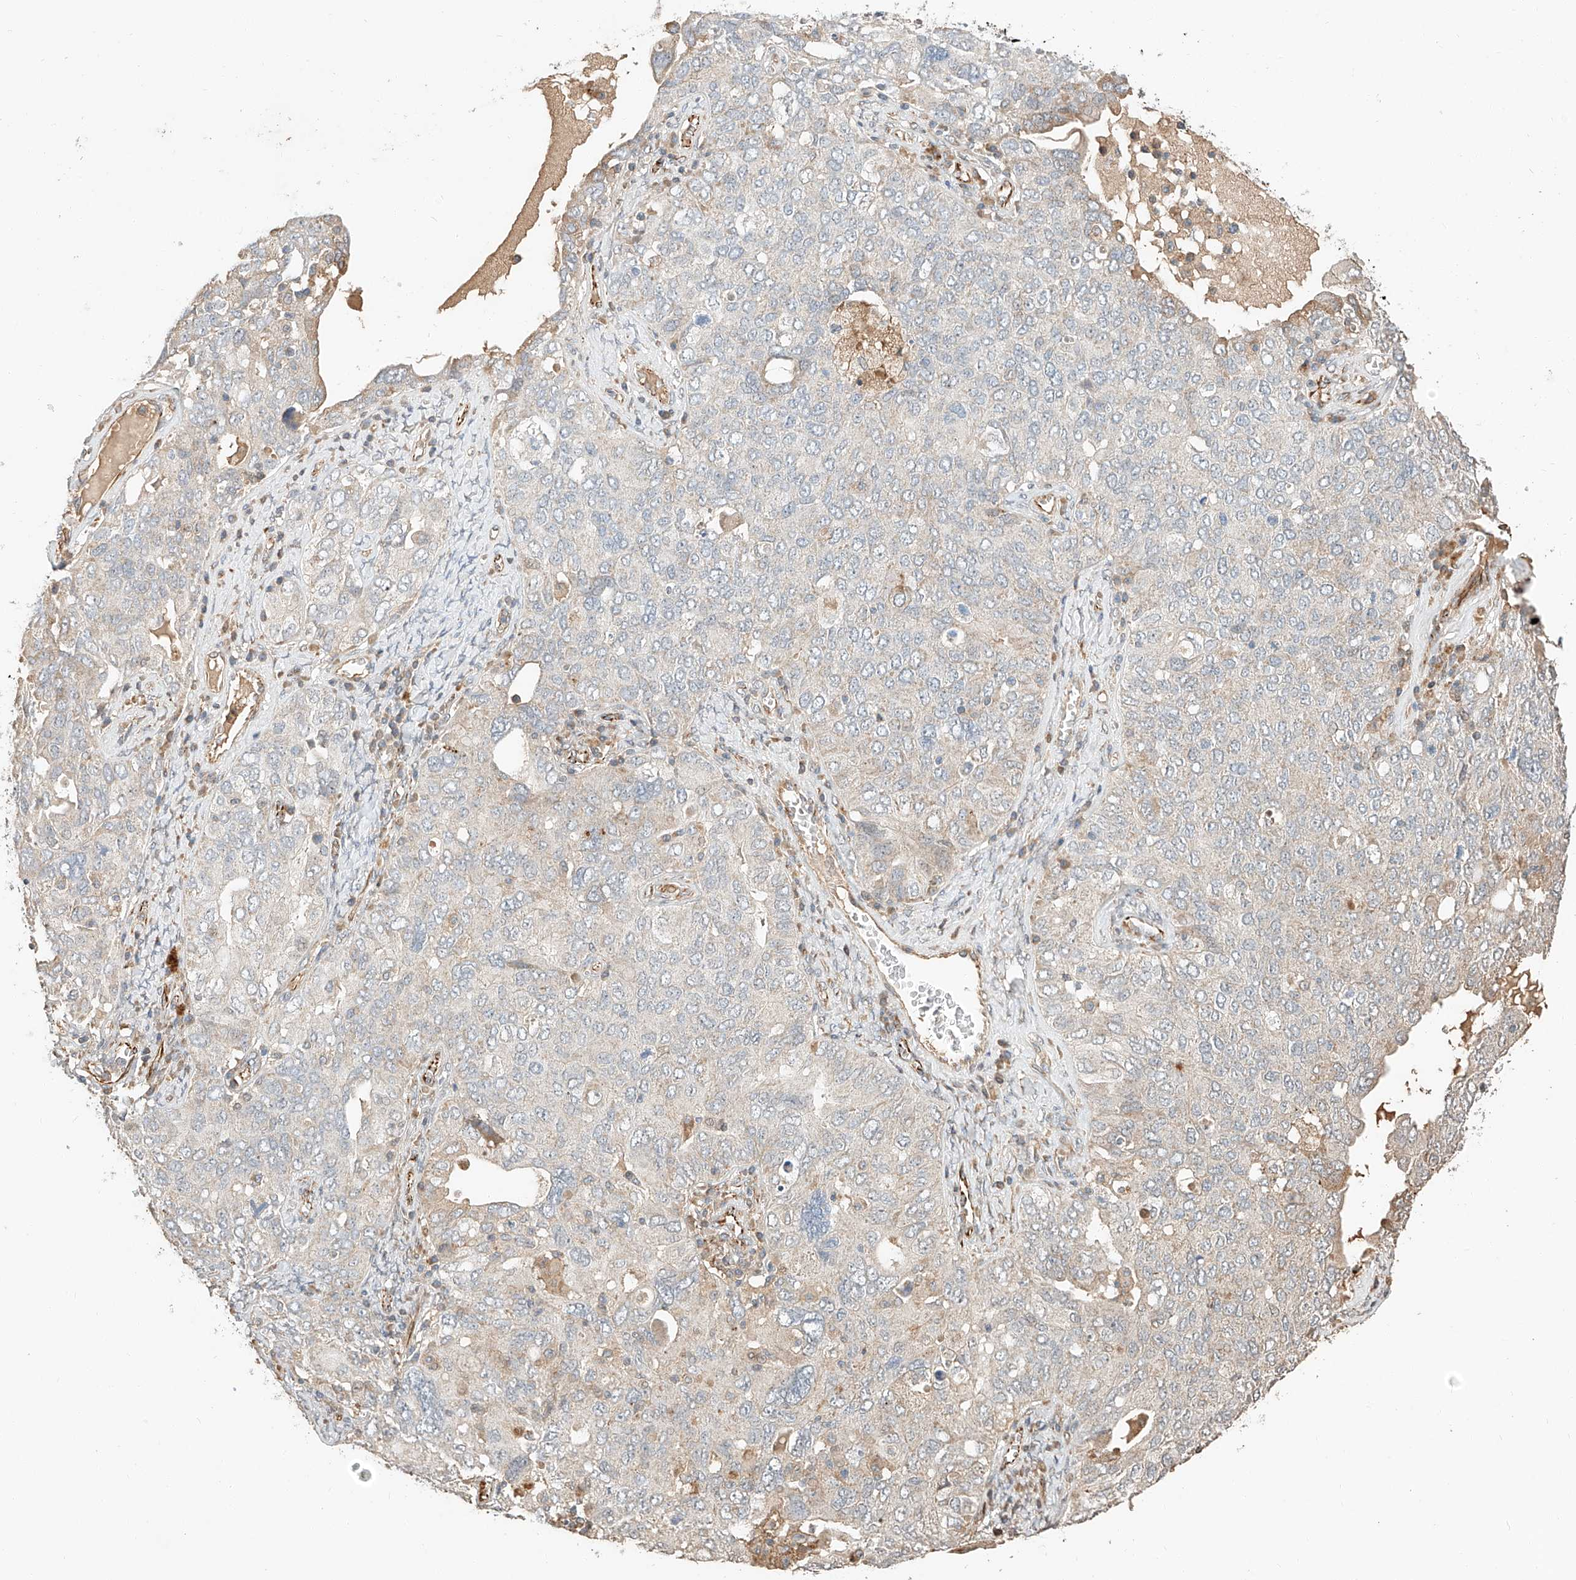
{"staining": {"intensity": "negative", "quantity": "none", "location": "none"}, "tissue": "ovarian cancer", "cell_type": "Tumor cells", "image_type": "cancer", "snomed": [{"axis": "morphology", "description": "Carcinoma, endometroid"}, {"axis": "topography", "description": "Ovary"}], "caption": "Photomicrograph shows no significant protein positivity in tumor cells of ovarian endometroid carcinoma.", "gene": "SUSD6", "patient": {"sex": "female", "age": 62}}